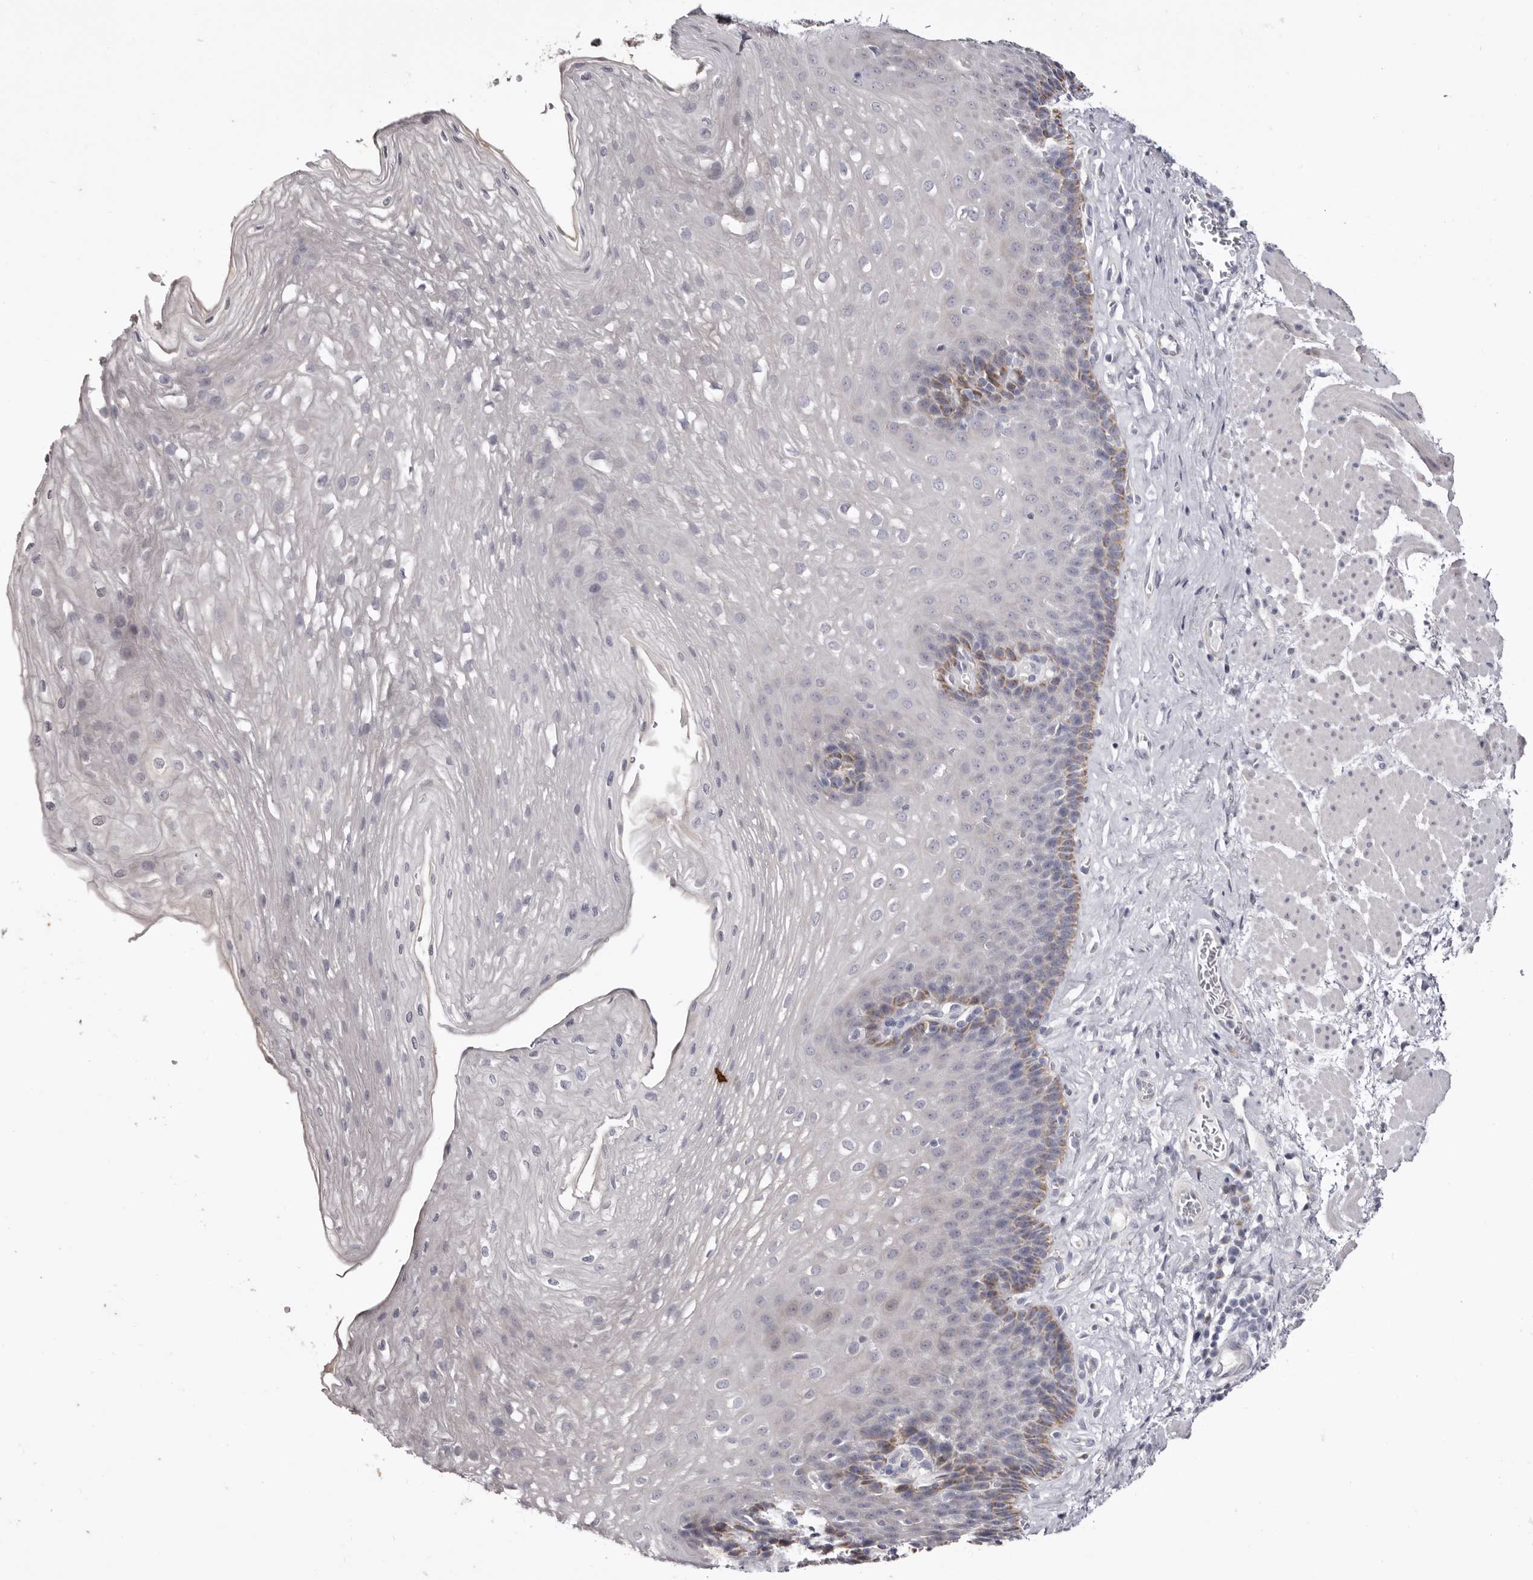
{"staining": {"intensity": "moderate", "quantity": "<25%", "location": "cytoplasmic/membranous"}, "tissue": "esophagus", "cell_type": "Squamous epithelial cells", "image_type": "normal", "snomed": [{"axis": "morphology", "description": "Normal tissue, NOS"}, {"axis": "topography", "description": "Esophagus"}], "caption": "Brown immunohistochemical staining in normal esophagus displays moderate cytoplasmic/membranous expression in approximately <25% of squamous epithelial cells.", "gene": "CASQ1", "patient": {"sex": "female", "age": 66}}